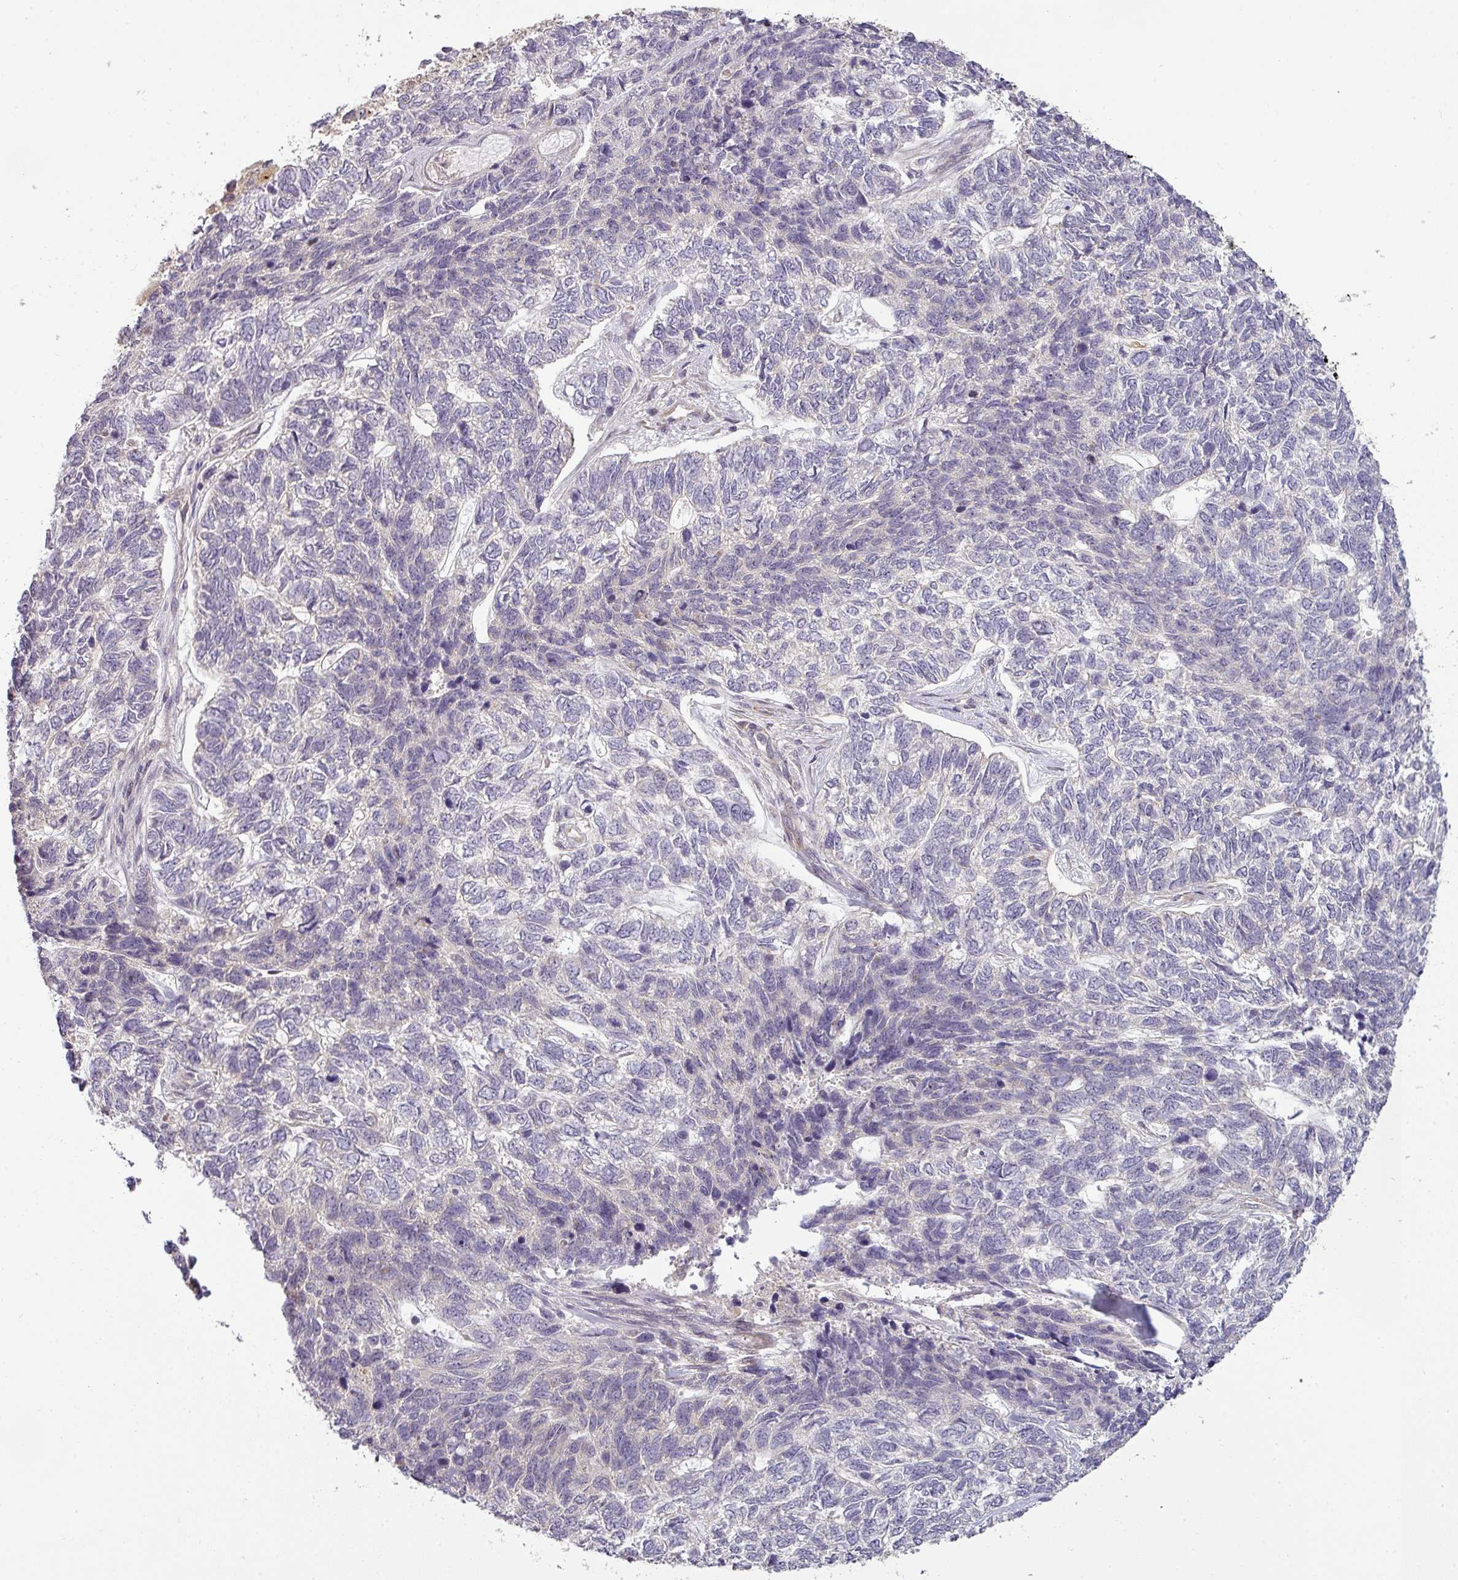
{"staining": {"intensity": "negative", "quantity": "none", "location": "none"}, "tissue": "skin cancer", "cell_type": "Tumor cells", "image_type": "cancer", "snomed": [{"axis": "morphology", "description": "Basal cell carcinoma"}, {"axis": "topography", "description": "Skin"}], "caption": "Skin basal cell carcinoma was stained to show a protein in brown. There is no significant staining in tumor cells.", "gene": "NIN", "patient": {"sex": "female", "age": 65}}